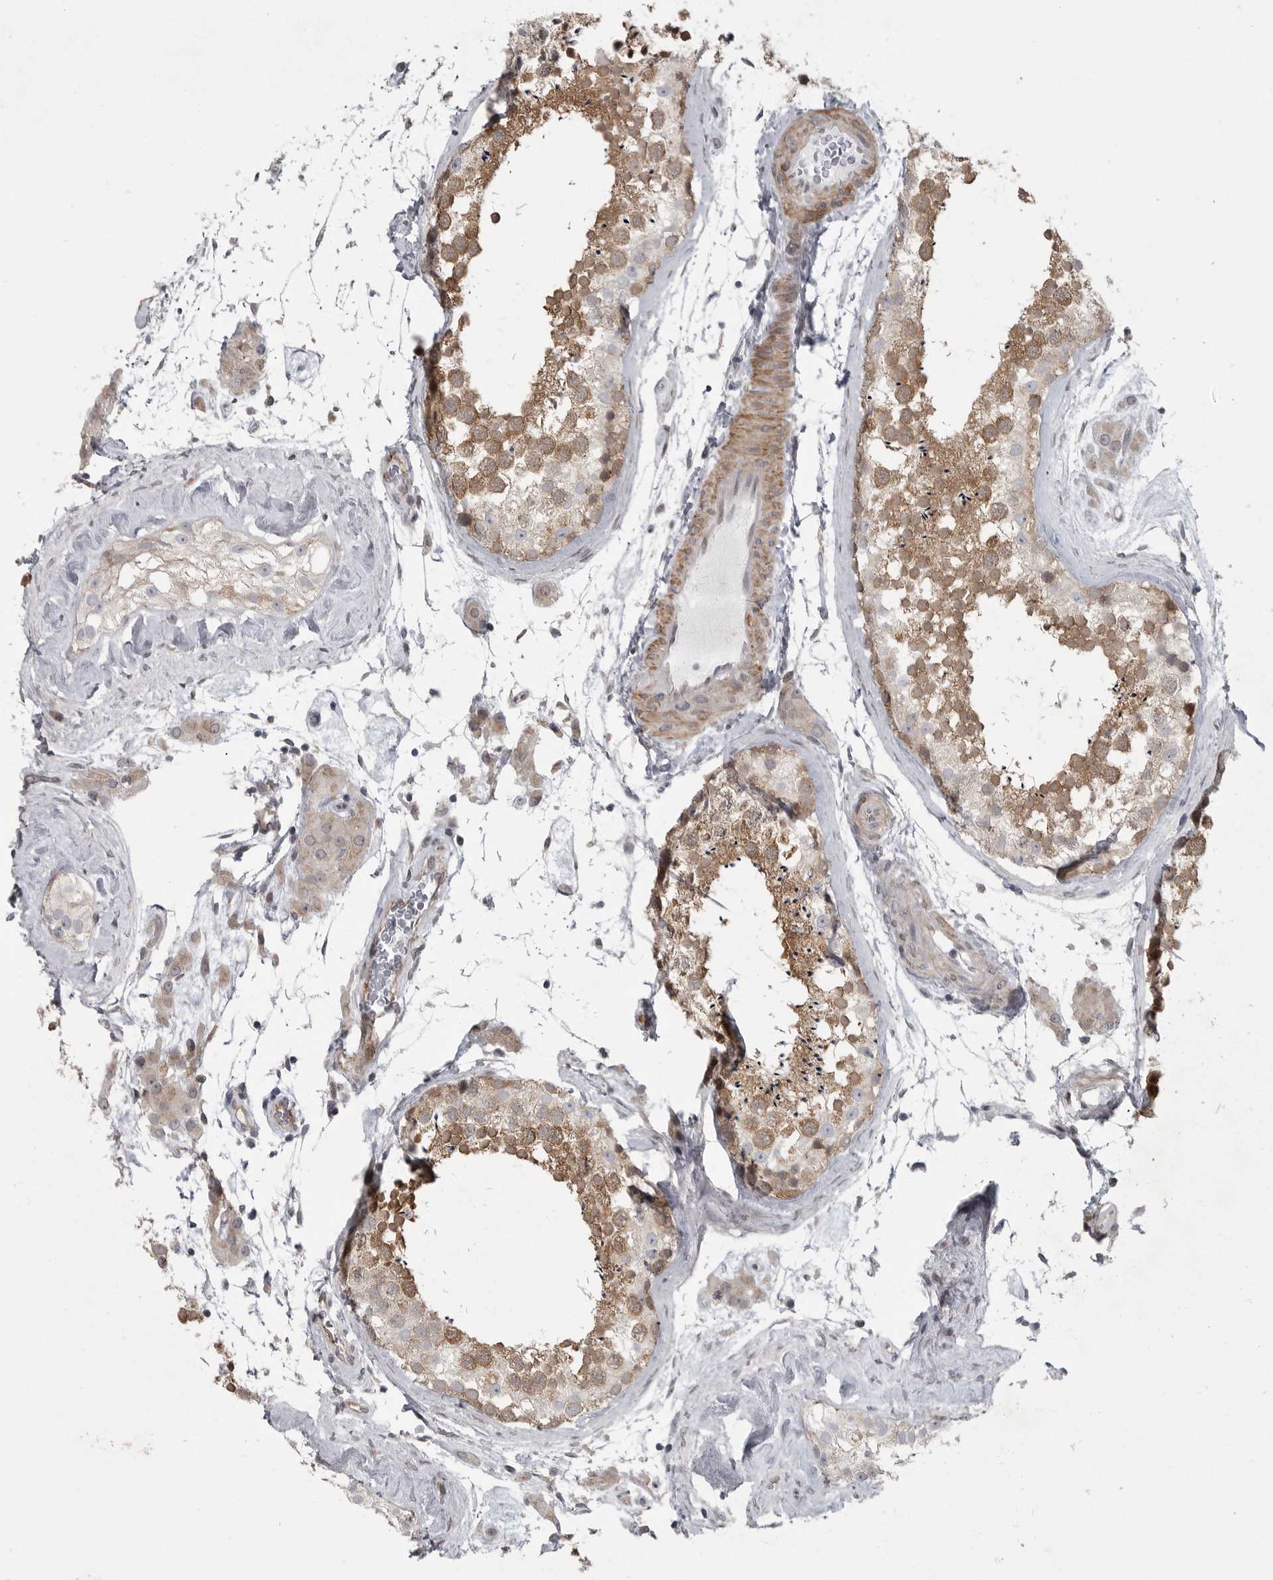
{"staining": {"intensity": "moderate", "quantity": ">75%", "location": "cytoplasmic/membranous"}, "tissue": "testis", "cell_type": "Cells in seminiferous ducts", "image_type": "normal", "snomed": [{"axis": "morphology", "description": "Normal tissue, NOS"}, {"axis": "topography", "description": "Testis"}], "caption": "Approximately >75% of cells in seminiferous ducts in benign testis show moderate cytoplasmic/membranous protein positivity as visualized by brown immunohistochemical staining.", "gene": "PPP1R9A", "patient": {"sex": "male", "age": 46}}